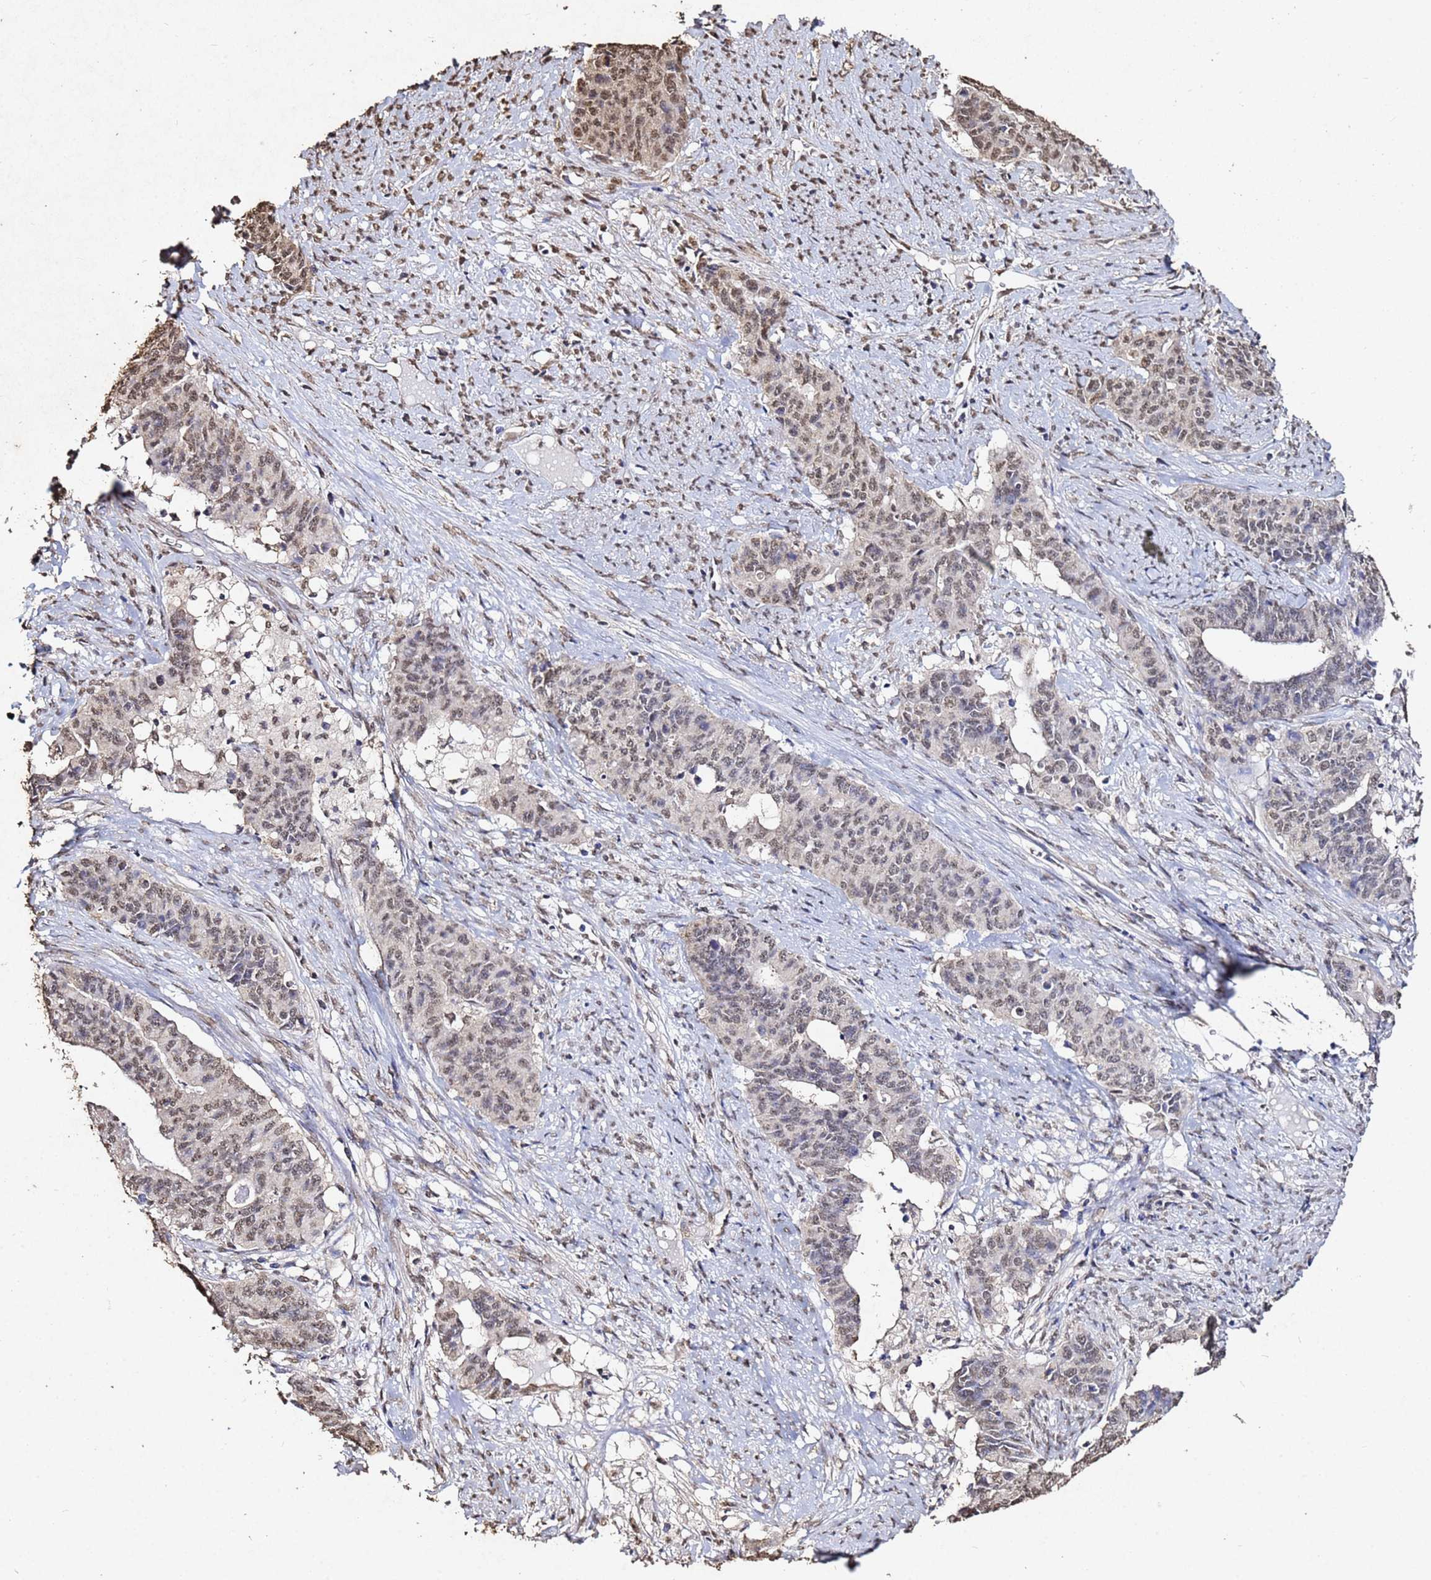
{"staining": {"intensity": "moderate", "quantity": "25%-75%", "location": "nuclear"}, "tissue": "endometrial cancer", "cell_type": "Tumor cells", "image_type": "cancer", "snomed": [{"axis": "morphology", "description": "Adenocarcinoma, NOS"}, {"axis": "topography", "description": "Endometrium"}], "caption": "Protein expression analysis of human endometrial adenocarcinoma reveals moderate nuclear expression in about 25%-75% of tumor cells.", "gene": "MYOCD", "patient": {"sex": "female", "age": 59}}